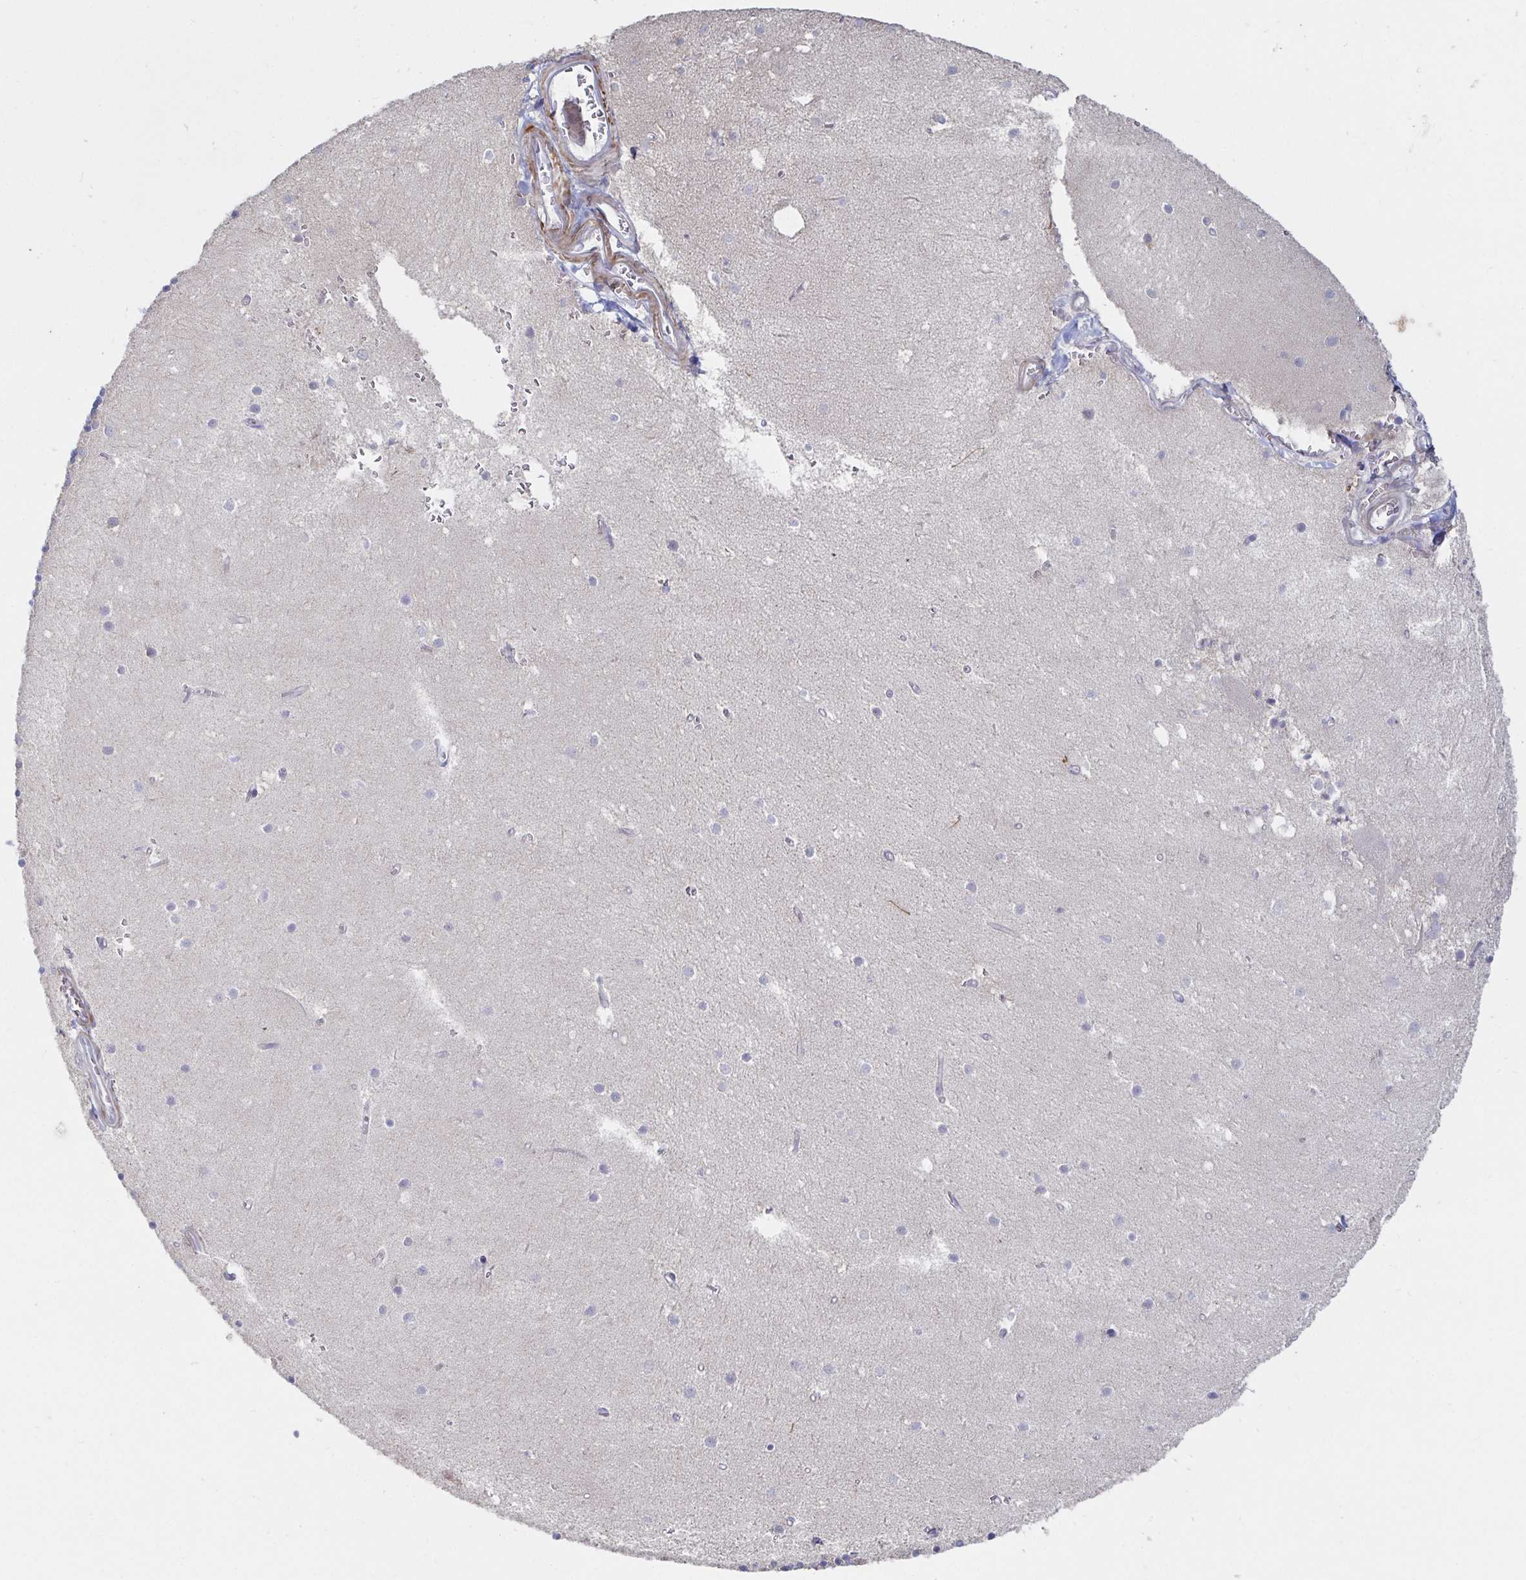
{"staining": {"intensity": "negative", "quantity": "none", "location": "none"}, "tissue": "cerebellum", "cell_type": "Cells in granular layer", "image_type": "normal", "snomed": [{"axis": "morphology", "description": "Normal tissue, NOS"}, {"axis": "topography", "description": "Cerebellum"}], "caption": "Photomicrograph shows no protein positivity in cells in granular layer of unremarkable cerebellum.", "gene": "SSH2", "patient": {"sex": "male", "age": 54}}